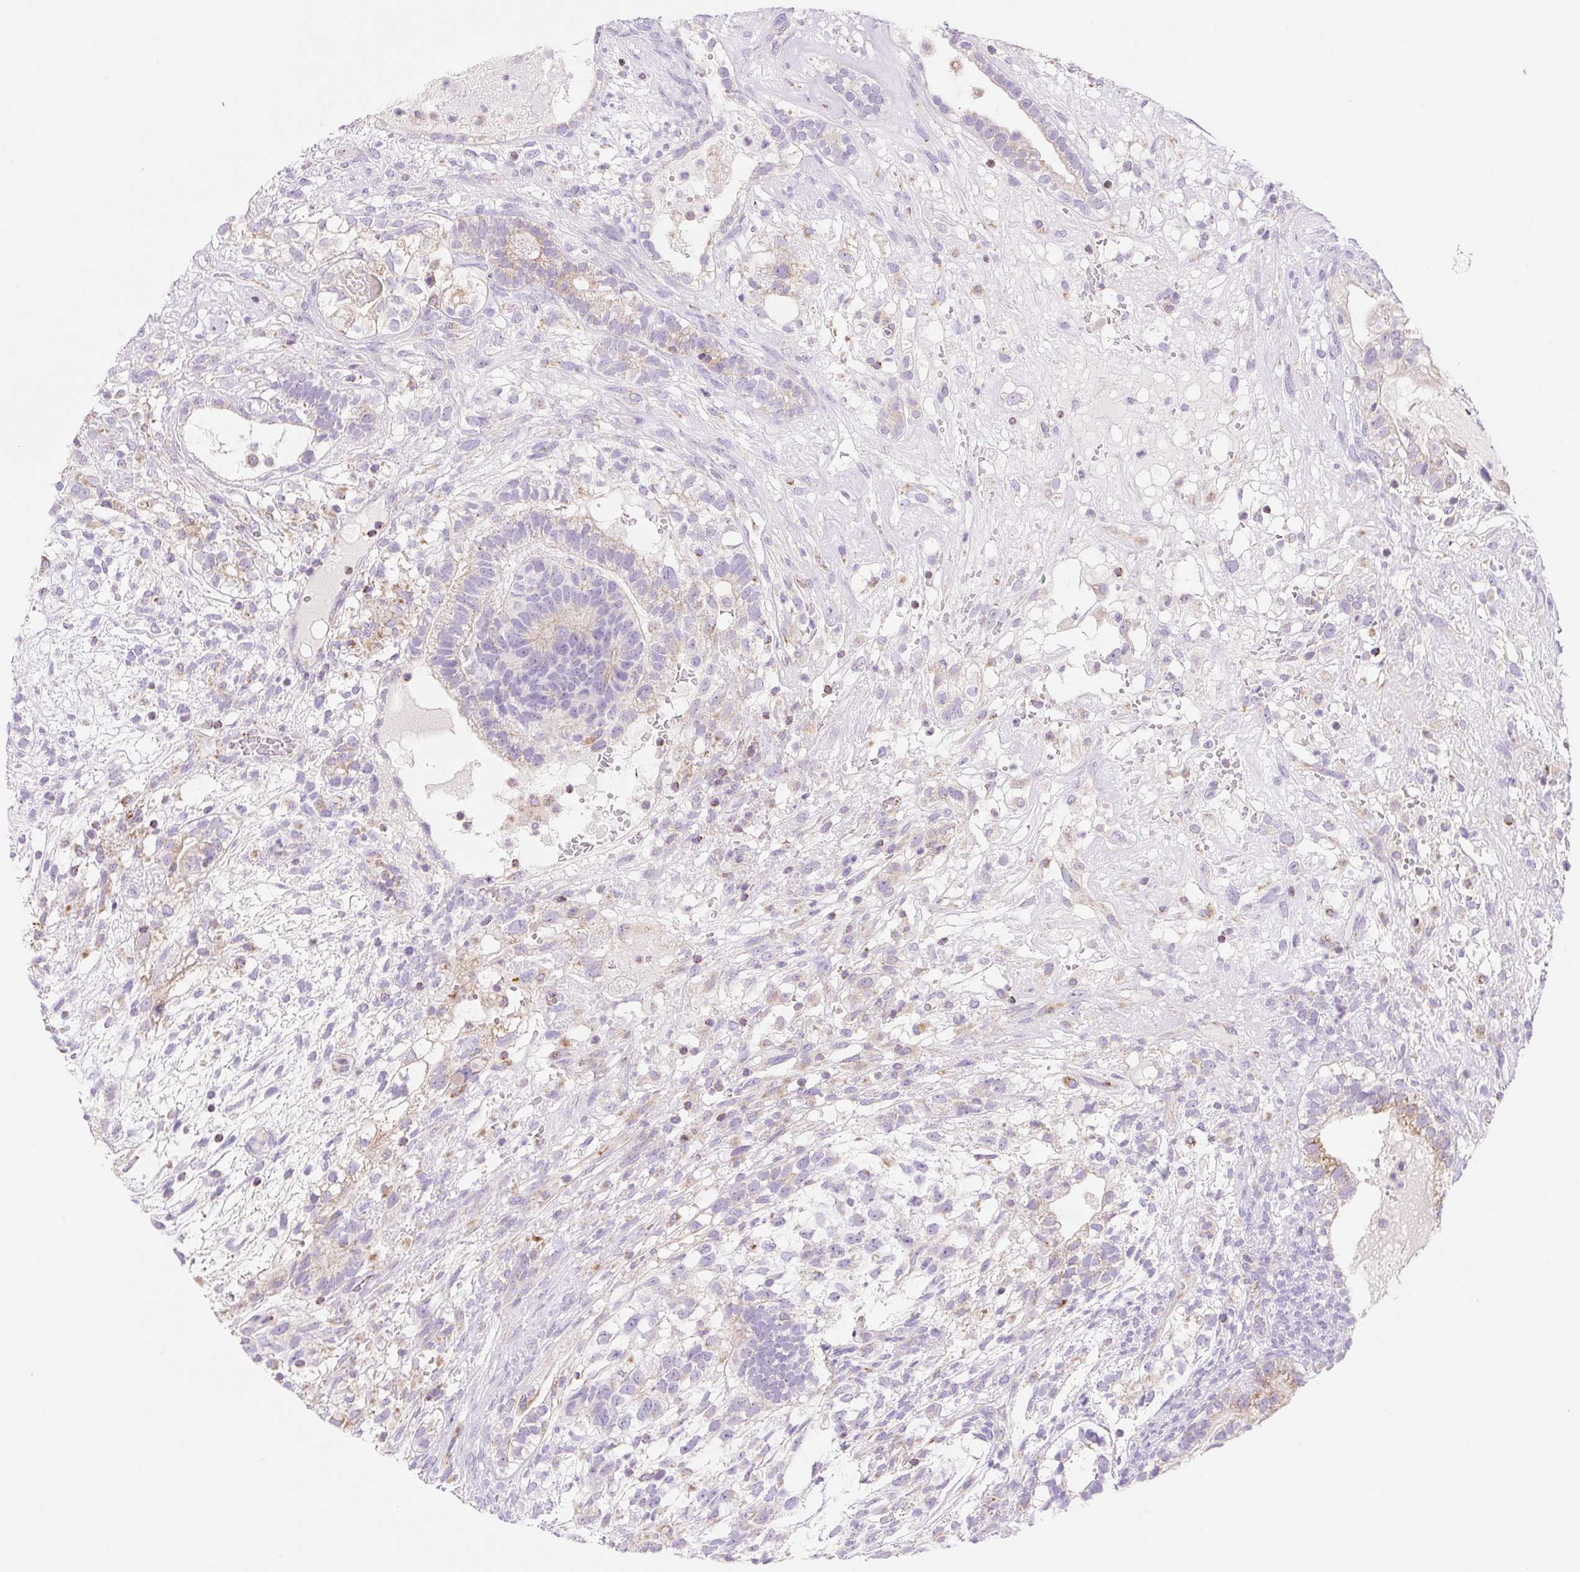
{"staining": {"intensity": "moderate", "quantity": "<25%", "location": "cytoplasmic/membranous"}, "tissue": "testis cancer", "cell_type": "Tumor cells", "image_type": "cancer", "snomed": [{"axis": "morphology", "description": "Seminoma, NOS"}, {"axis": "morphology", "description": "Carcinoma, Embryonal, NOS"}, {"axis": "topography", "description": "Testis"}], "caption": "Immunohistochemical staining of testis cancer exhibits low levels of moderate cytoplasmic/membranous protein staining in approximately <25% of tumor cells.", "gene": "FOCAD", "patient": {"sex": "male", "age": 41}}